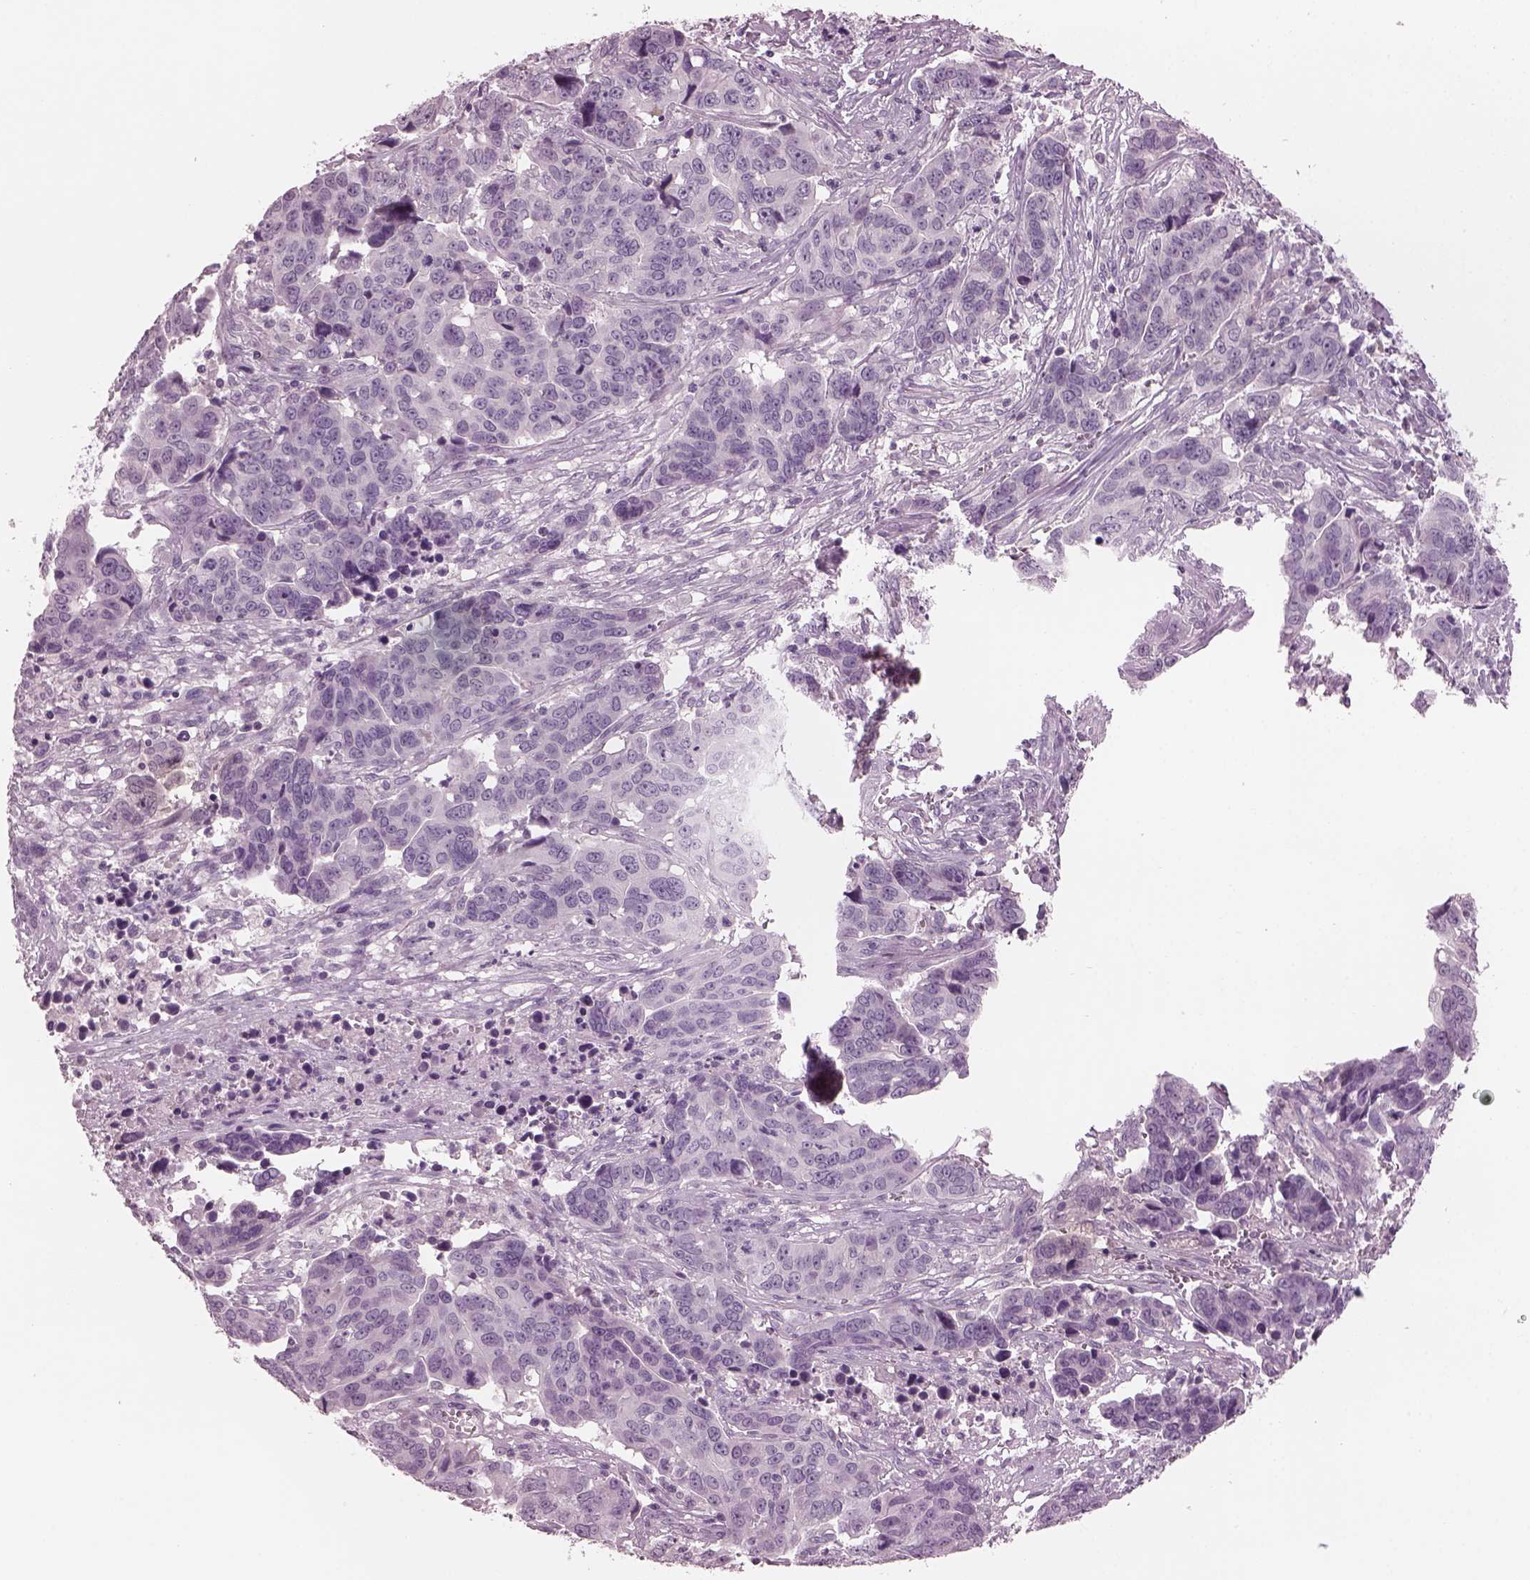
{"staining": {"intensity": "negative", "quantity": "none", "location": "none"}, "tissue": "ovarian cancer", "cell_type": "Tumor cells", "image_type": "cancer", "snomed": [{"axis": "morphology", "description": "Carcinoma, endometroid"}, {"axis": "topography", "description": "Ovary"}], "caption": "Human ovarian cancer stained for a protein using immunohistochemistry (IHC) shows no expression in tumor cells.", "gene": "PACRG", "patient": {"sex": "female", "age": 78}}